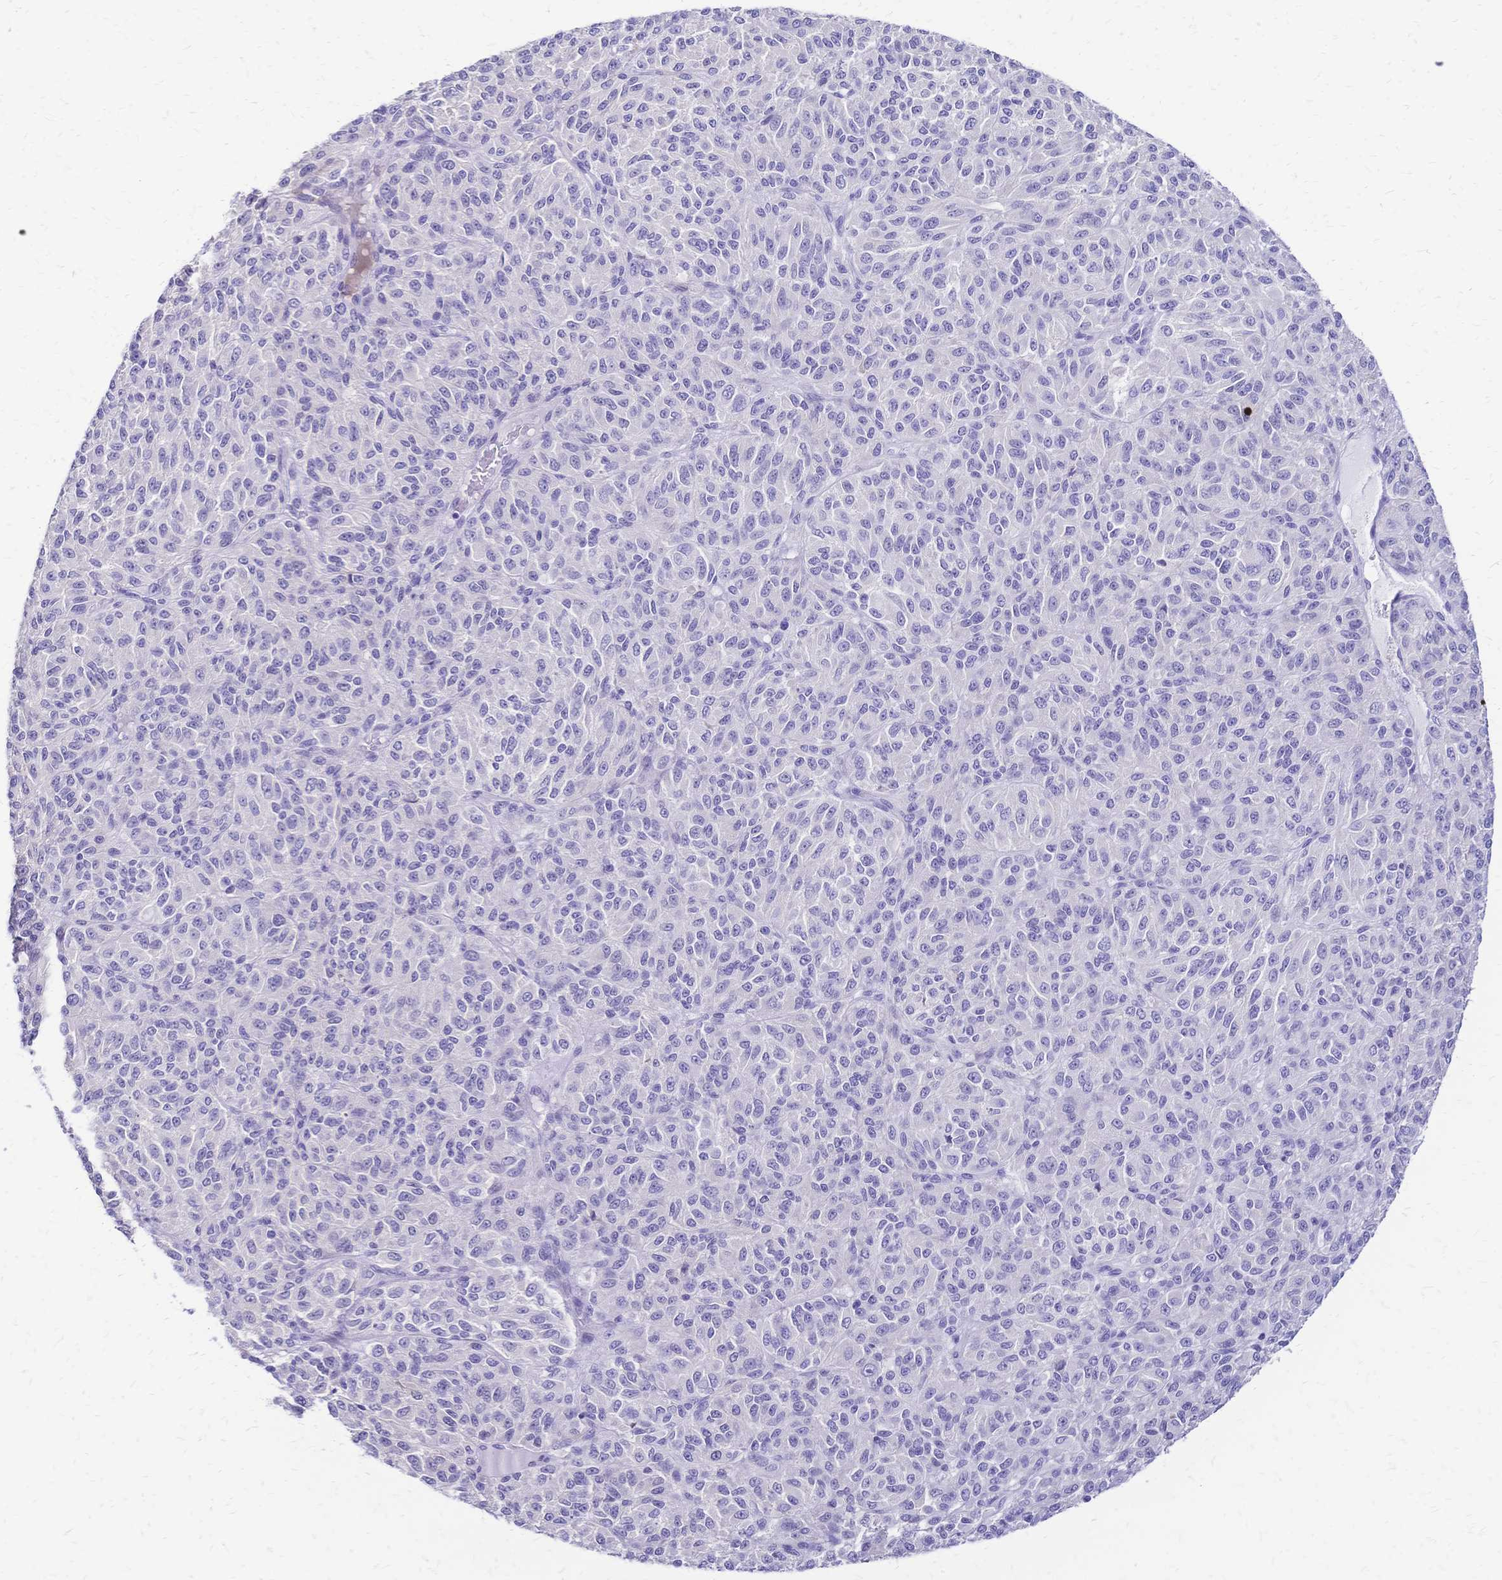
{"staining": {"intensity": "negative", "quantity": "none", "location": "none"}, "tissue": "melanoma", "cell_type": "Tumor cells", "image_type": "cancer", "snomed": [{"axis": "morphology", "description": "Malignant melanoma, Metastatic site"}, {"axis": "topography", "description": "Brain"}], "caption": "This is an IHC micrograph of malignant melanoma (metastatic site). There is no staining in tumor cells.", "gene": "GRB7", "patient": {"sex": "female", "age": 56}}